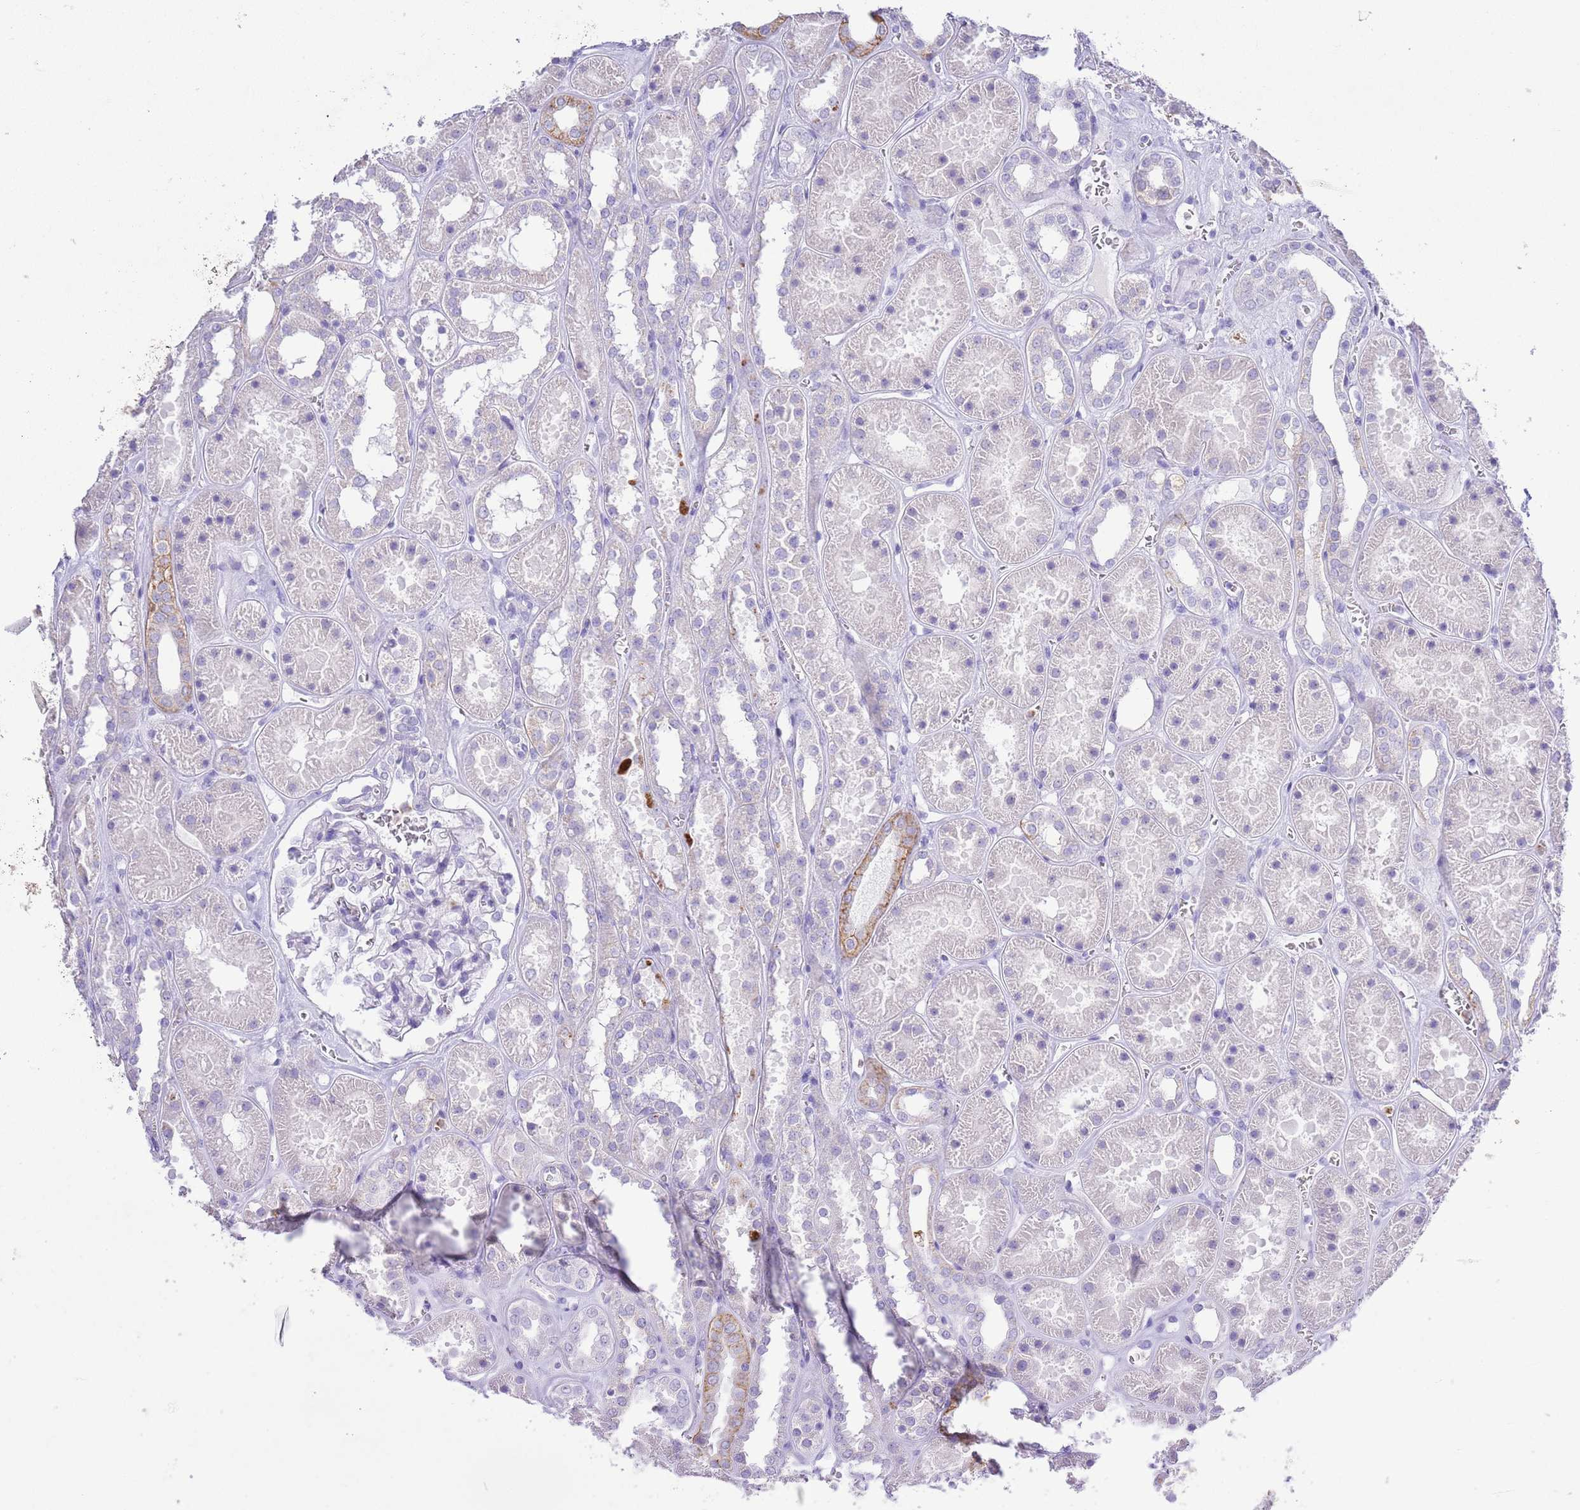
{"staining": {"intensity": "negative", "quantity": "none", "location": "none"}, "tissue": "kidney", "cell_type": "Cells in glomeruli", "image_type": "normal", "snomed": [{"axis": "morphology", "description": "Normal tissue, NOS"}, {"axis": "topography", "description": "Kidney"}], "caption": "Cells in glomeruli show no significant expression in unremarkable kidney. (Stains: DAB immunohistochemistry with hematoxylin counter stain, Microscopy: brightfield microscopy at high magnification).", "gene": "OR2Z1", "patient": {"sex": "female", "age": 41}}